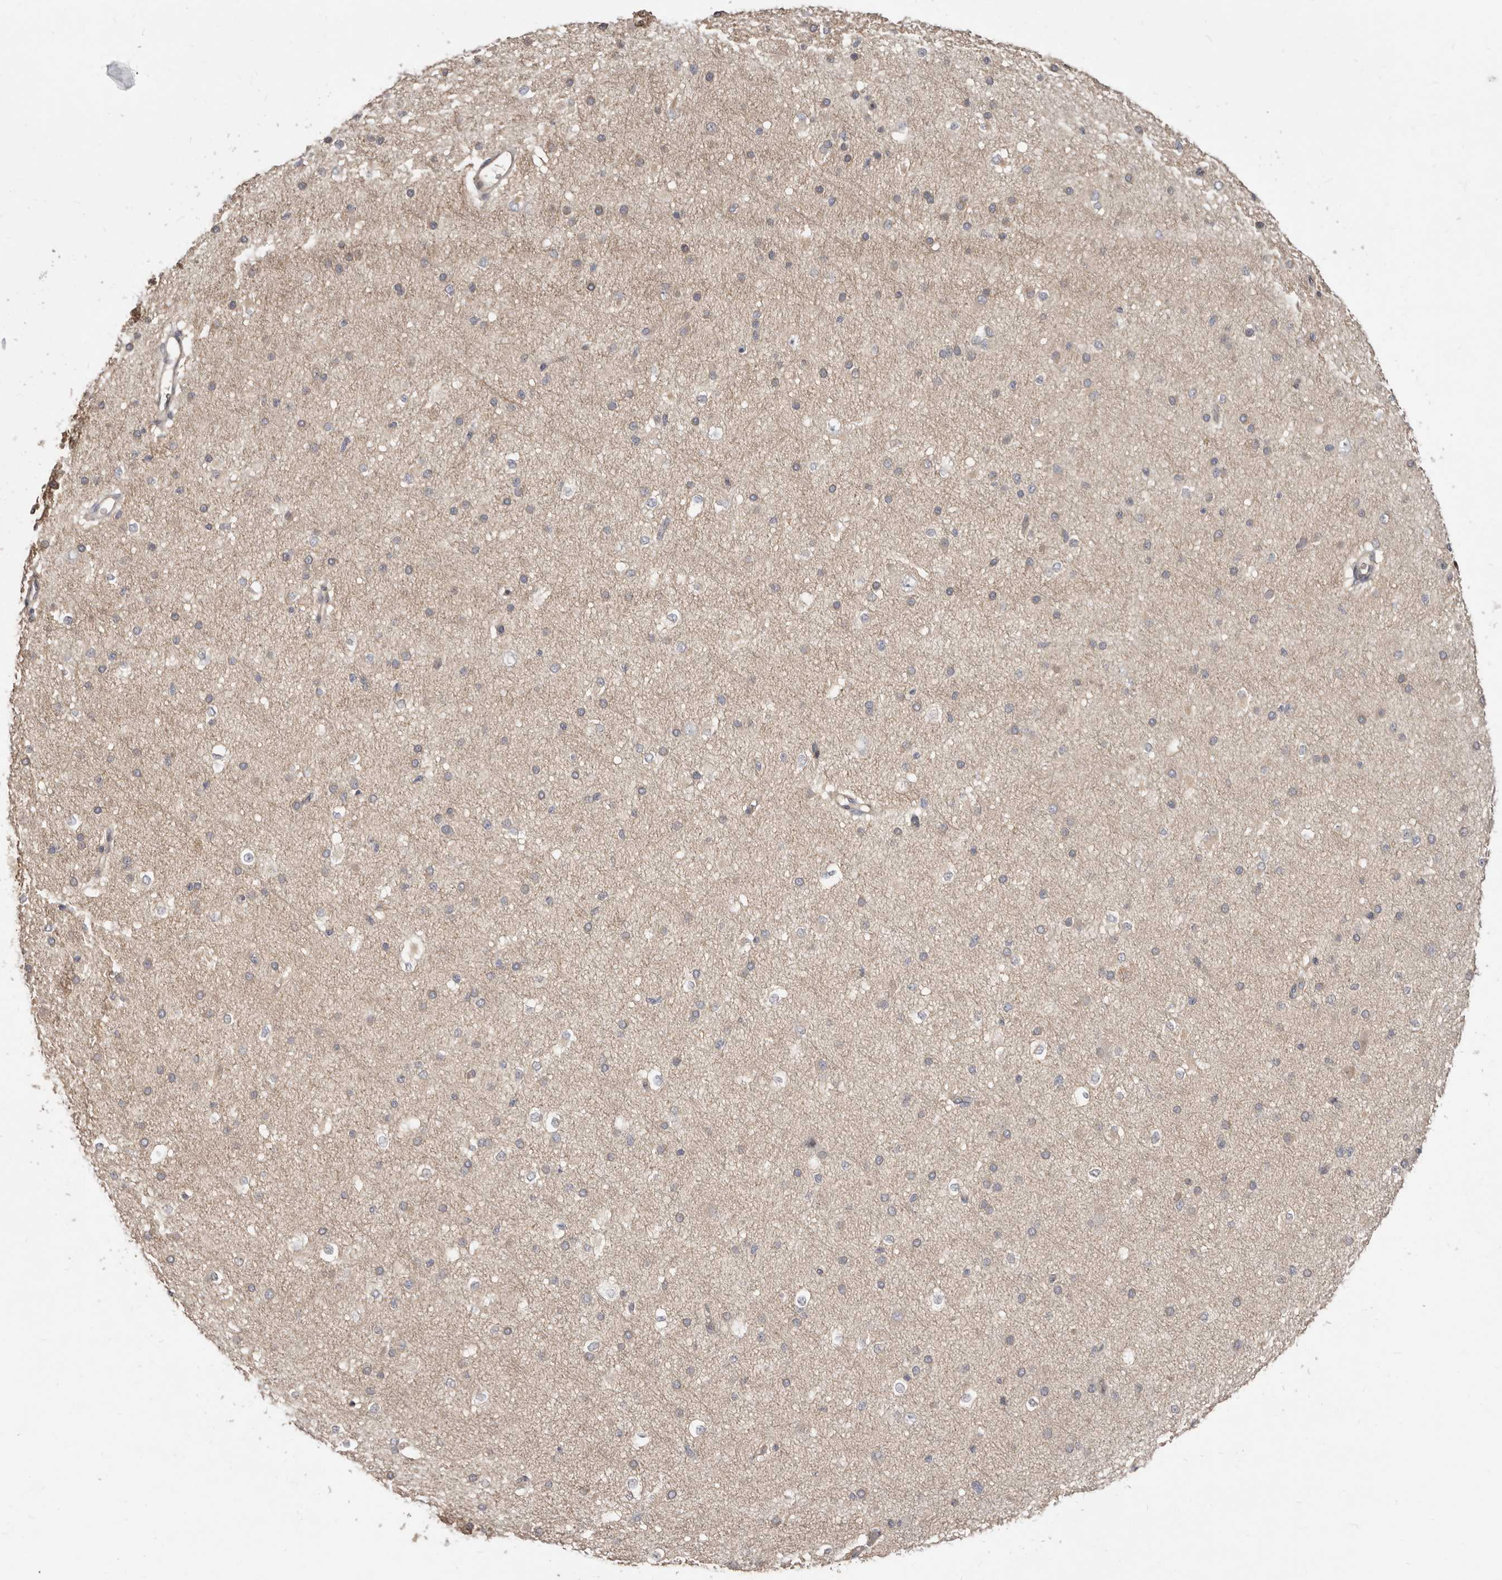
{"staining": {"intensity": "weak", "quantity": "25%-75%", "location": "cytoplasmic/membranous"}, "tissue": "cerebral cortex", "cell_type": "Endothelial cells", "image_type": "normal", "snomed": [{"axis": "morphology", "description": "Normal tissue, NOS"}, {"axis": "morphology", "description": "Developmental malformation"}, {"axis": "topography", "description": "Cerebral cortex"}], "caption": "The micrograph displays a brown stain indicating the presence of a protein in the cytoplasmic/membranous of endothelial cells in cerebral cortex. (DAB (3,3'-diaminobenzidine) IHC, brown staining for protein, blue staining for nuclei).", "gene": "TC2N", "patient": {"sex": "female", "age": 30}}